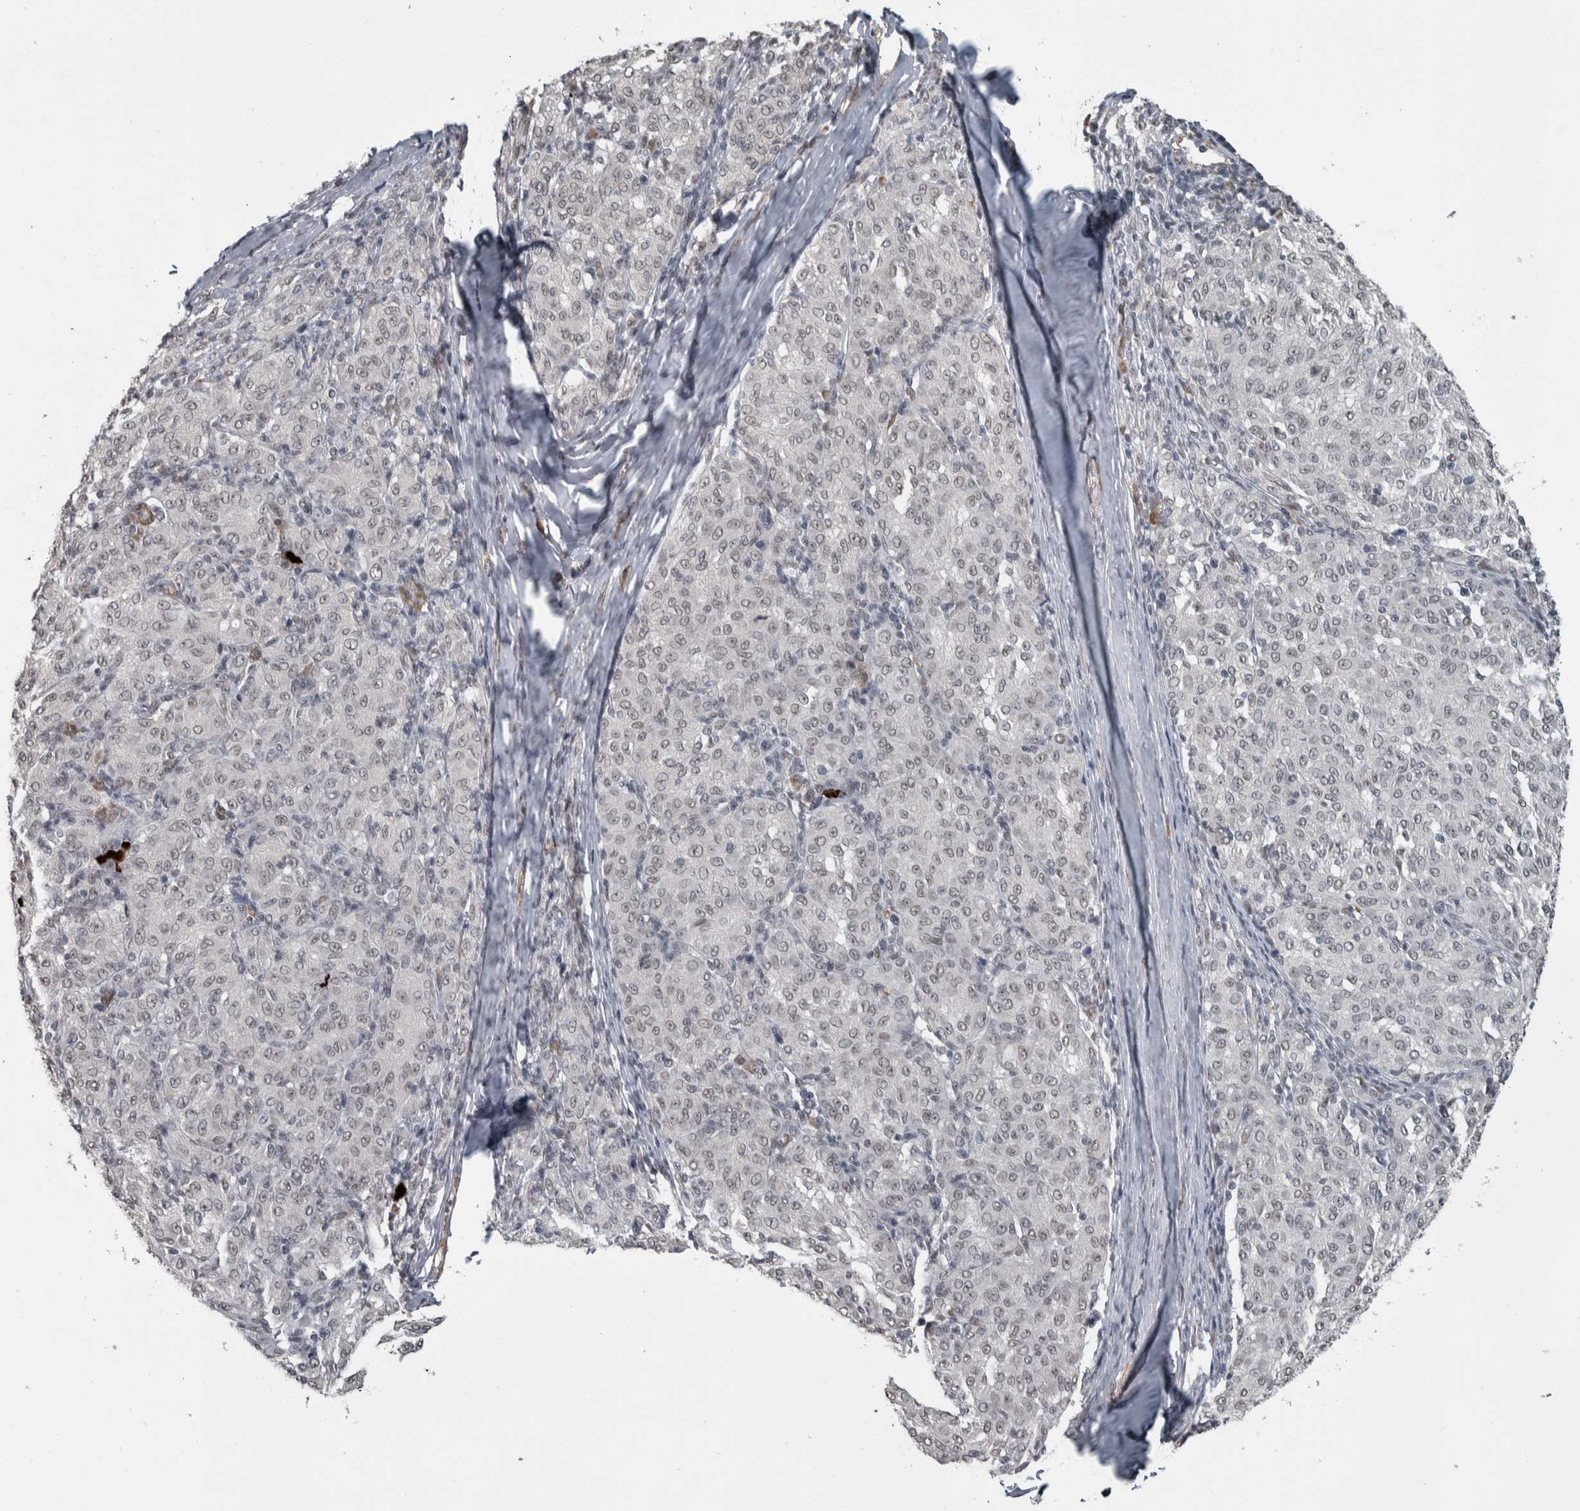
{"staining": {"intensity": "weak", "quantity": "<25%", "location": "nuclear"}, "tissue": "melanoma", "cell_type": "Tumor cells", "image_type": "cancer", "snomed": [{"axis": "morphology", "description": "Malignant melanoma, NOS"}, {"axis": "topography", "description": "Skin"}], "caption": "The immunohistochemistry (IHC) image has no significant positivity in tumor cells of malignant melanoma tissue. Nuclei are stained in blue.", "gene": "DDX42", "patient": {"sex": "female", "age": 72}}